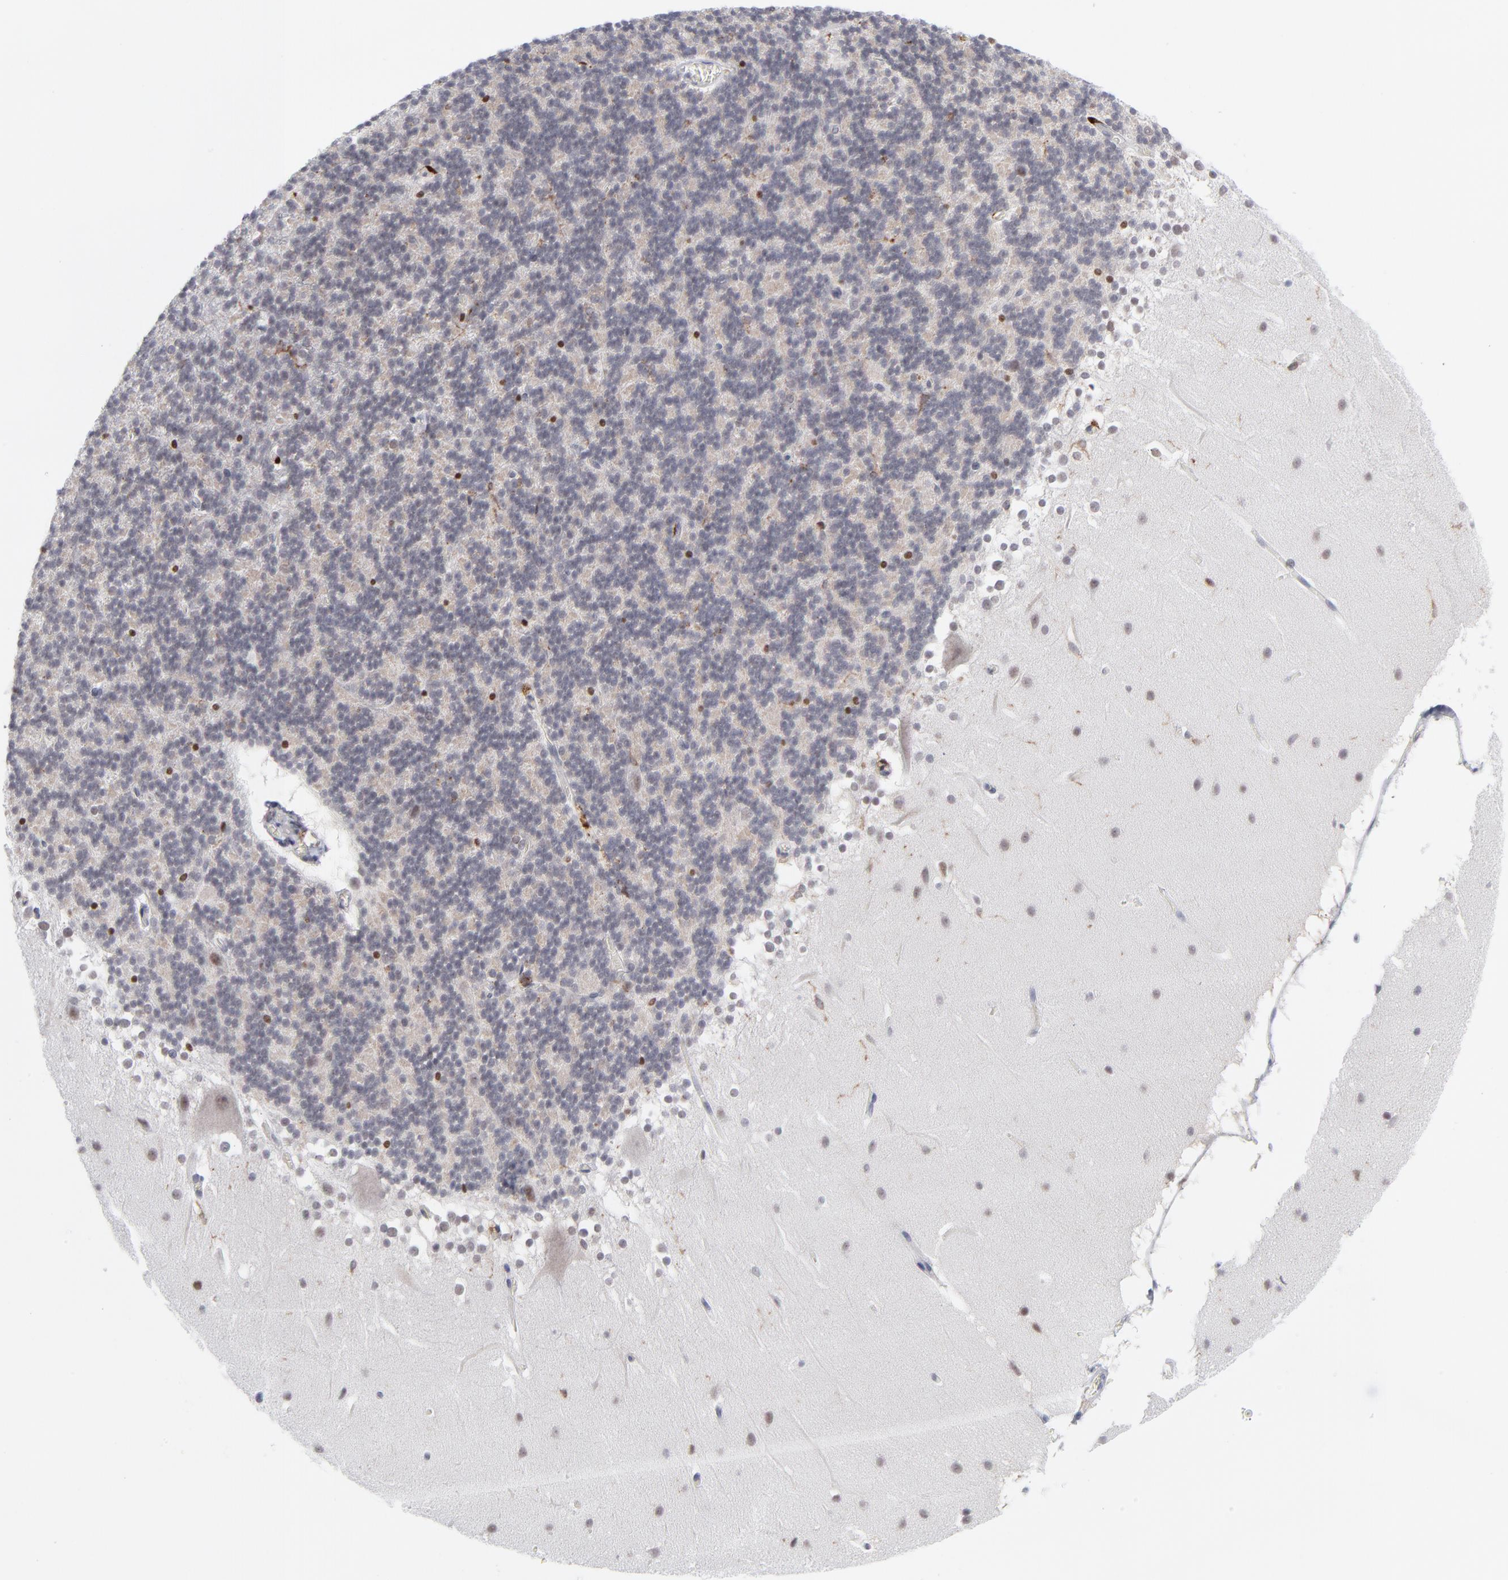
{"staining": {"intensity": "strong", "quantity": "<25%", "location": "nuclear"}, "tissue": "cerebellum", "cell_type": "Cells in granular layer", "image_type": "normal", "snomed": [{"axis": "morphology", "description": "Normal tissue, NOS"}, {"axis": "topography", "description": "Cerebellum"}], "caption": "Cerebellum stained for a protein (brown) shows strong nuclear positive staining in approximately <25% of cells in granular layer.", "gene": "CCR2", "patient": {"sex": "female", "age": 19}}